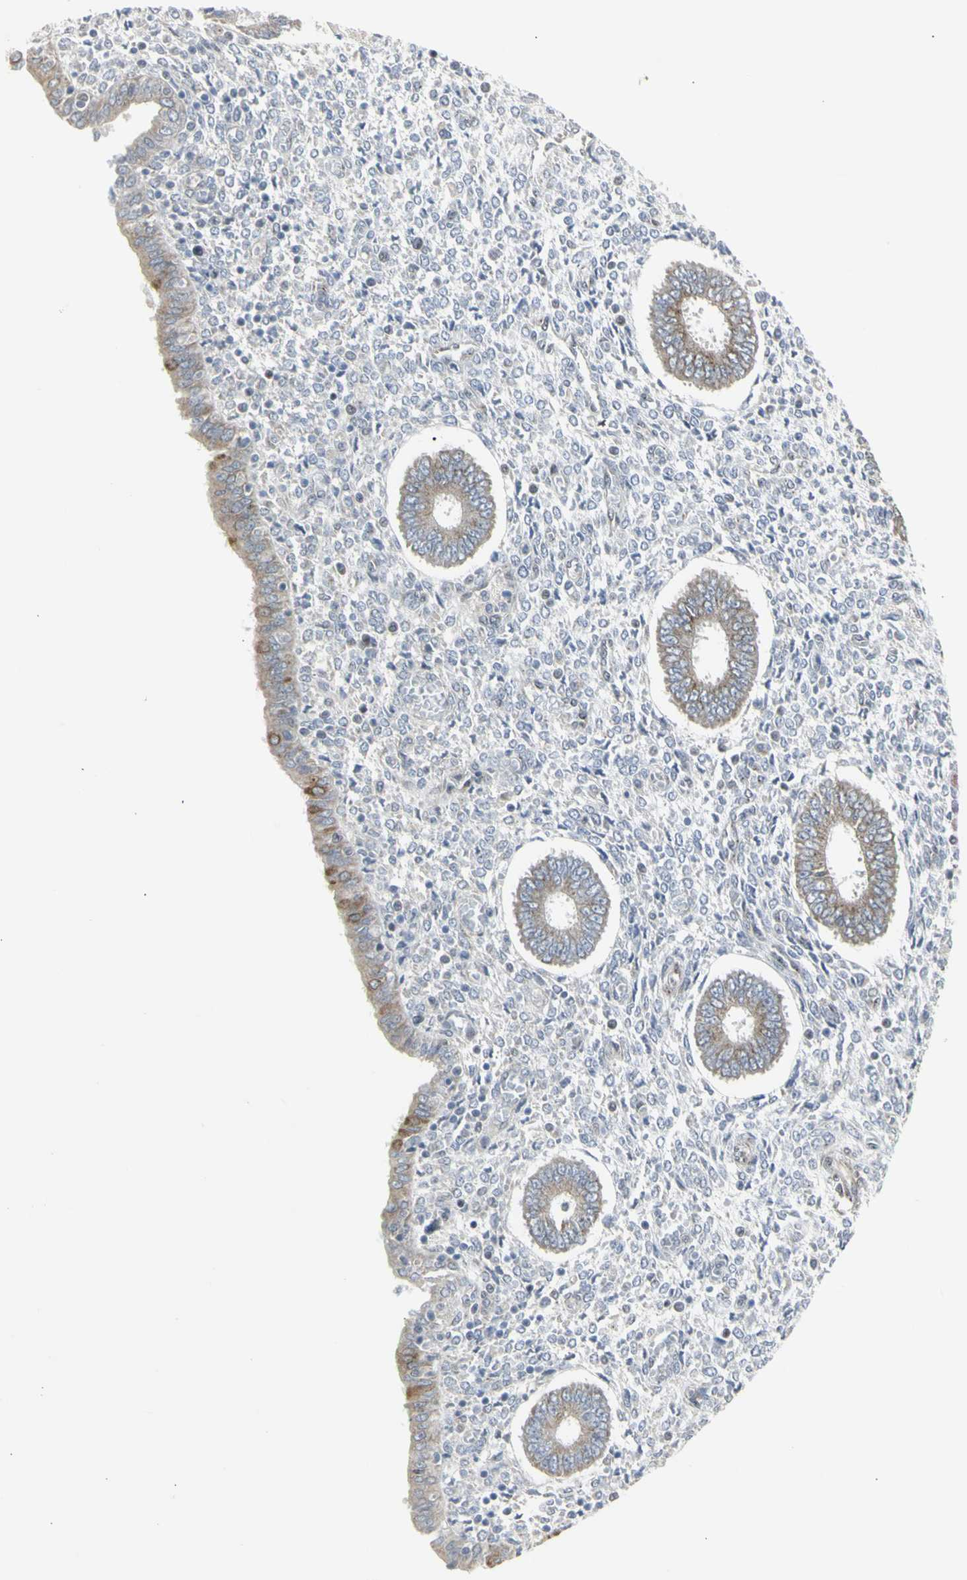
{"staining": {"intensity": "negative", "quantity": "none", "location": "none"}, "tissue": "endometrium", "cell_type": "Cells in endometrial stroma", "image_type": "normal", "snomed": [{"axis": "morphology", "description": "Normal tissue, NOS"}, {"axis": "topography", "description": "Endometrium"}], "caption": "High magnification brightfield microscopy of unremarkable endometrium stained with DAB (brown) and counterstained with hematoxylin (blue): cells in endometrial stroma show no significant positivity. Brightfield microscopy of IHC stained with DAB (brown) and hematoxylin (blue), captured at high magnification.", "gene": "DHRS7B", "patient": {"sex": "female", "age": 35}}